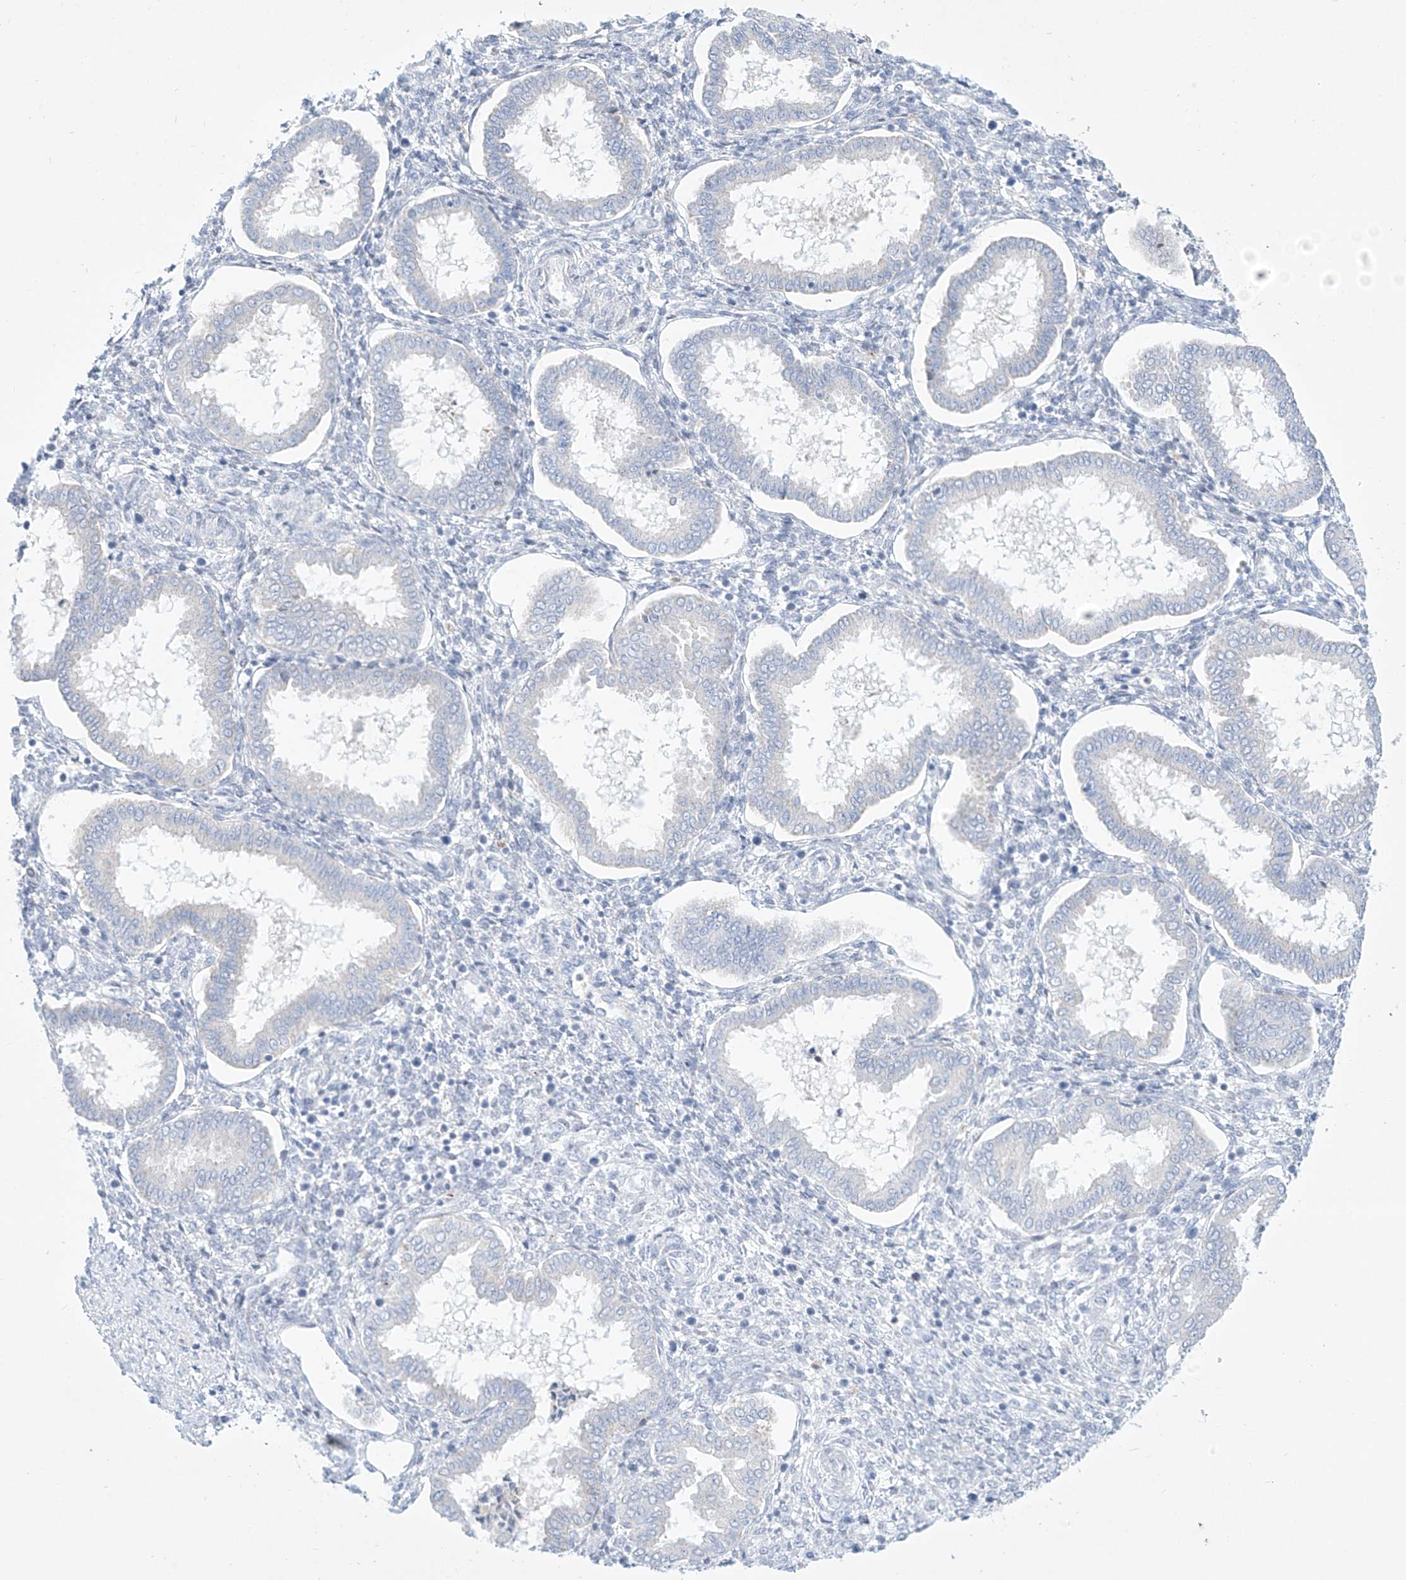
{"staining": {"intensity": "negative", "quantity": "none", "location": "none"}, "tissue": "endometrium", "cell_type": "Cells in endometrial stroma", "image_type": "normal", "snomed": [{"axis": "morphology", "description": "Normal tissue, NOS"}, {"axis": "topography", "description": "Endometrium"}], "caption": "There is no significant positivity in cells in endometrial stroma of endometrium. Nuclei are stained in blue.", "gene": "SNU13", "patient": {"sex": "female", "age": 24}}